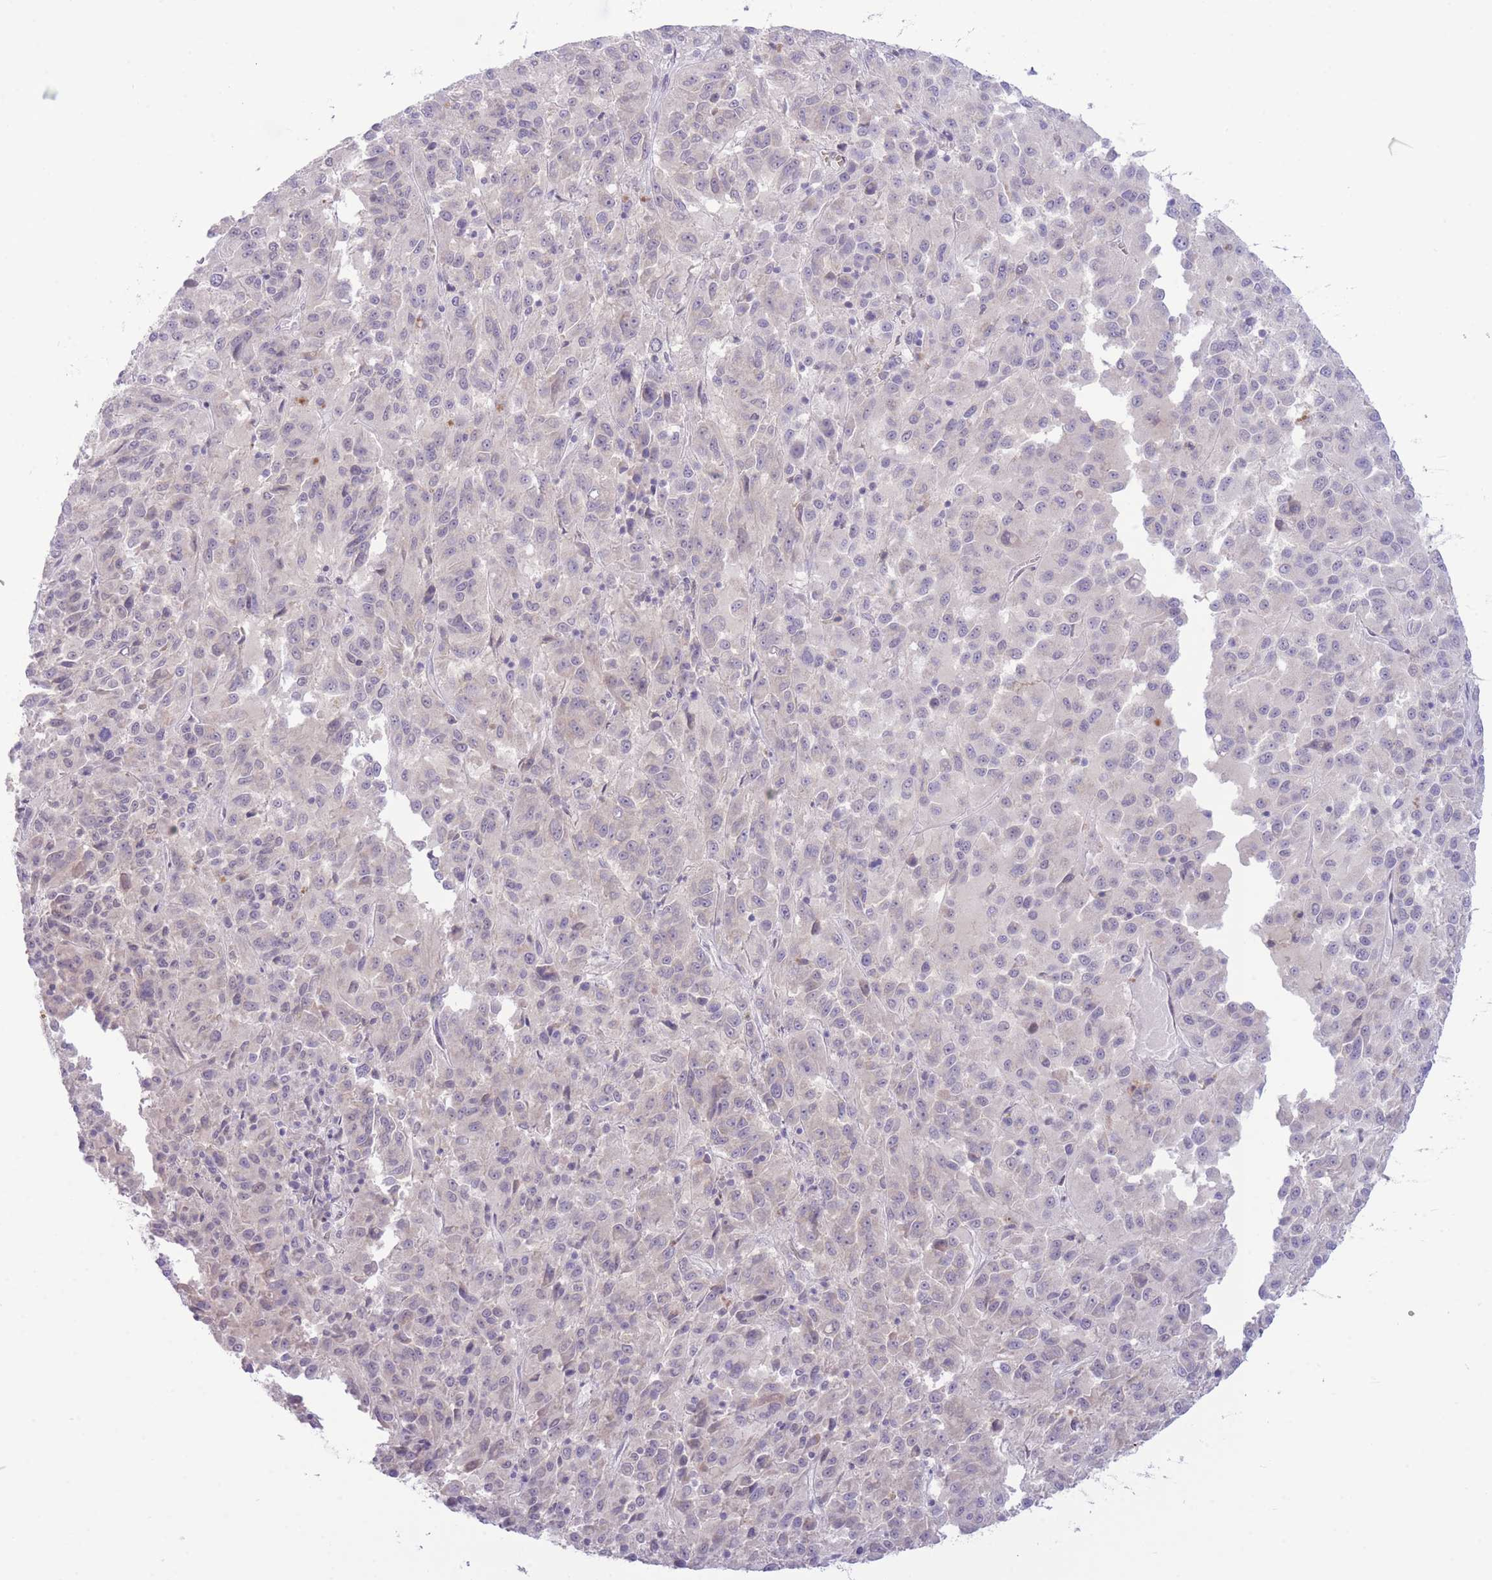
{"staining": {"intensity": "negative", "quantity": "none", "location": "none"}, "tissue": "melanoma", "cell_type": "Tumor cells", "image_type": "cancer", "snomed": [{"axis": "morphology", "description": "Malignant melanoma, Metastatic site"}, {"axis": "topography", "description": "Lung"}], "caption": "Immunohistochemistry (IHC) photomicrograph of neoplastic tissue: malignant melanoma (metastatic site) stained with DAB demonstrates no significant protein positivity in tumor cells.", "gene": "FBXO46", "patient": {"sex": "male", "age": 64}}